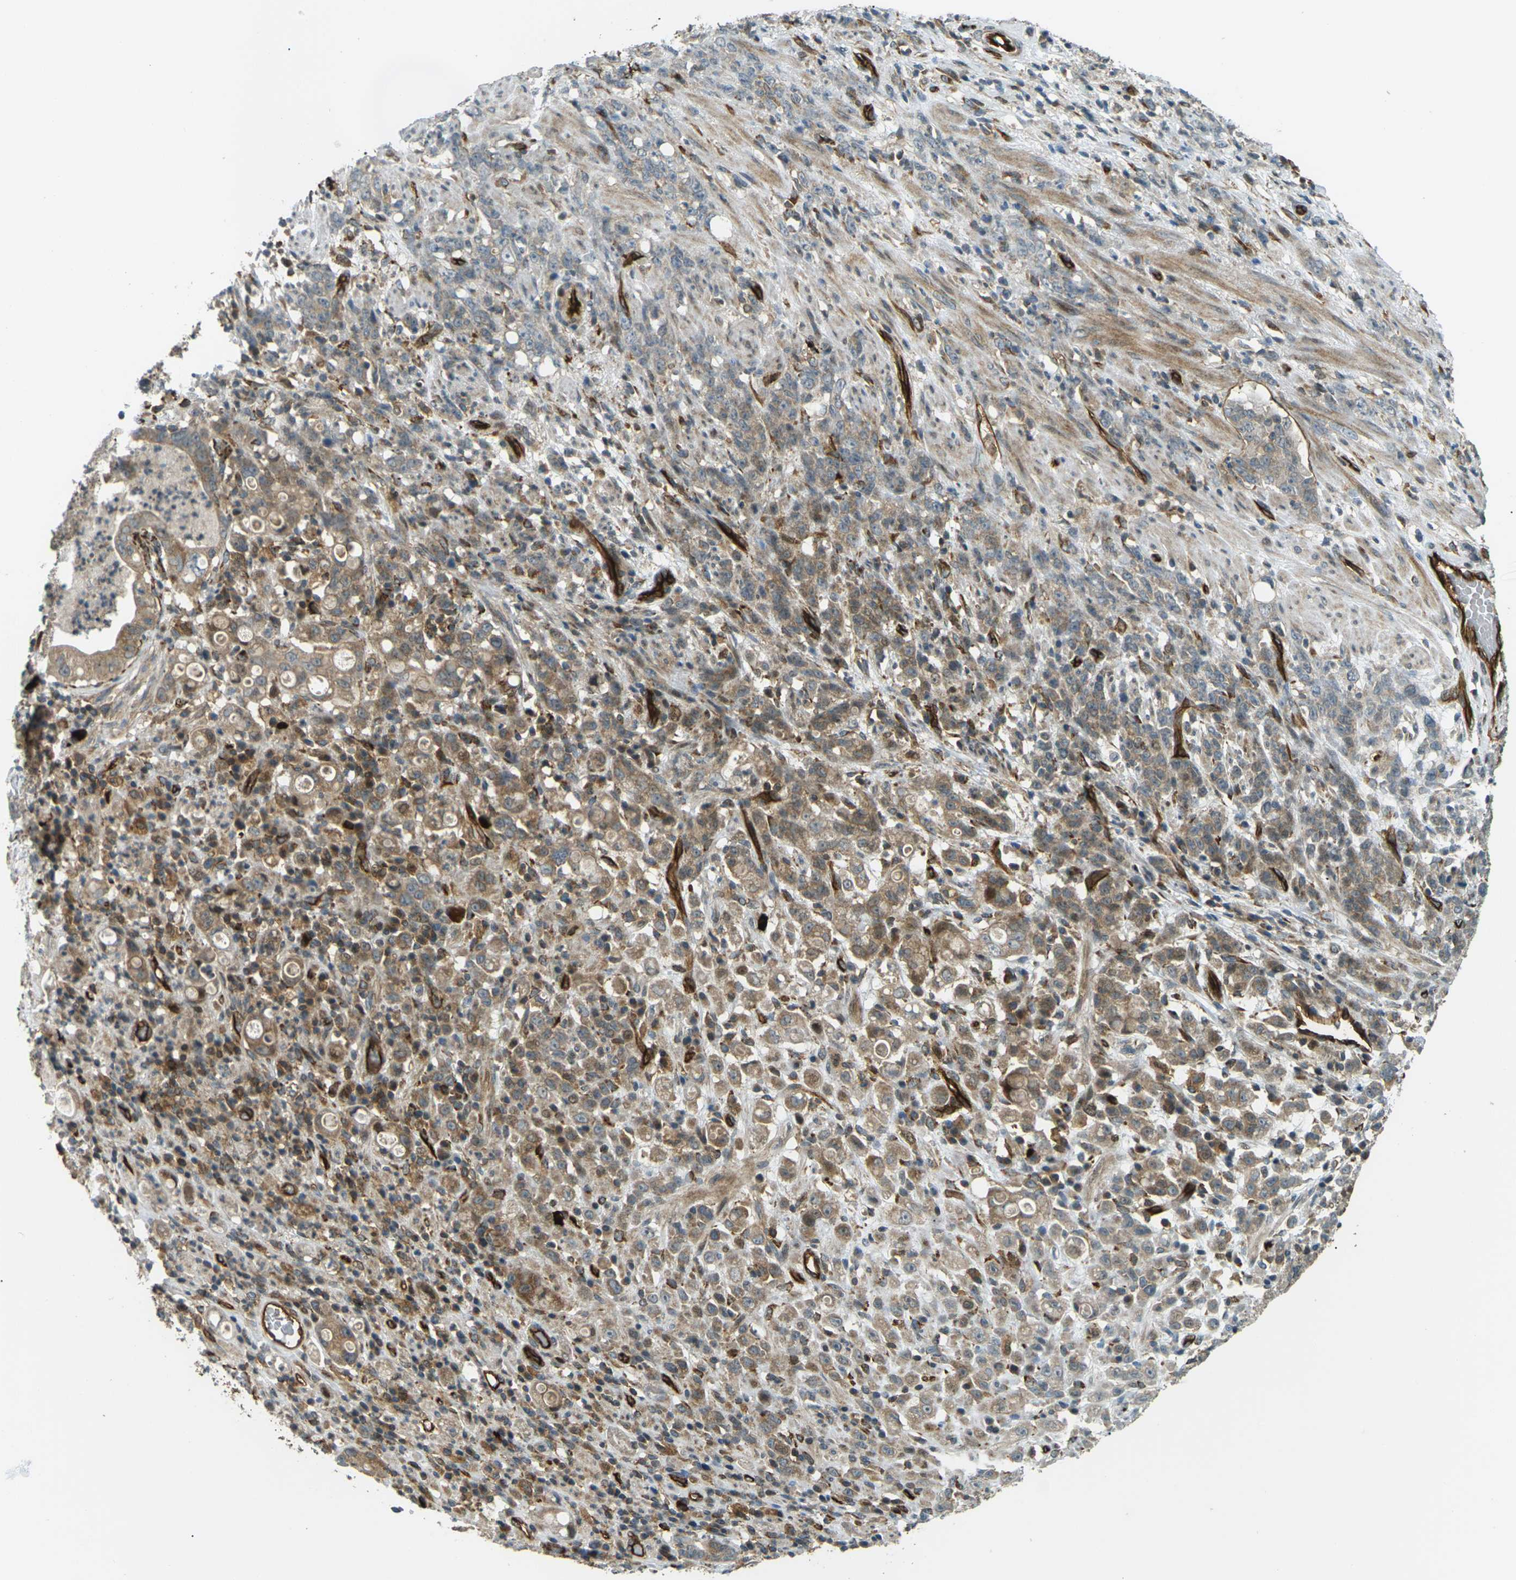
{"staining": {"intensity": "moderate", "quantity": "25%-75%", "location": "cytoplasmic/membranous"}, "tissue": "stomach cancer", "cell_type": "Tumor cells", "image_type": "cancer", "snomed": [{"axis": "morphology", "description": "Adenocarcinoma, NOS"}, {"axis": "topography", "description": "Stomach, lower"}], "caption": "Stomach cancer (adenocarcinoma) stained for a protein exhibits moderate cytoplasmic/membranous positivity in tumor cells. The protein of interest is stained brown, and the nuclei are stained in blue (DAB IHC with brightfield microscopy, high magnification).", "gene": "S1PR1", "patient": {"sex": "male", "age": 88}}